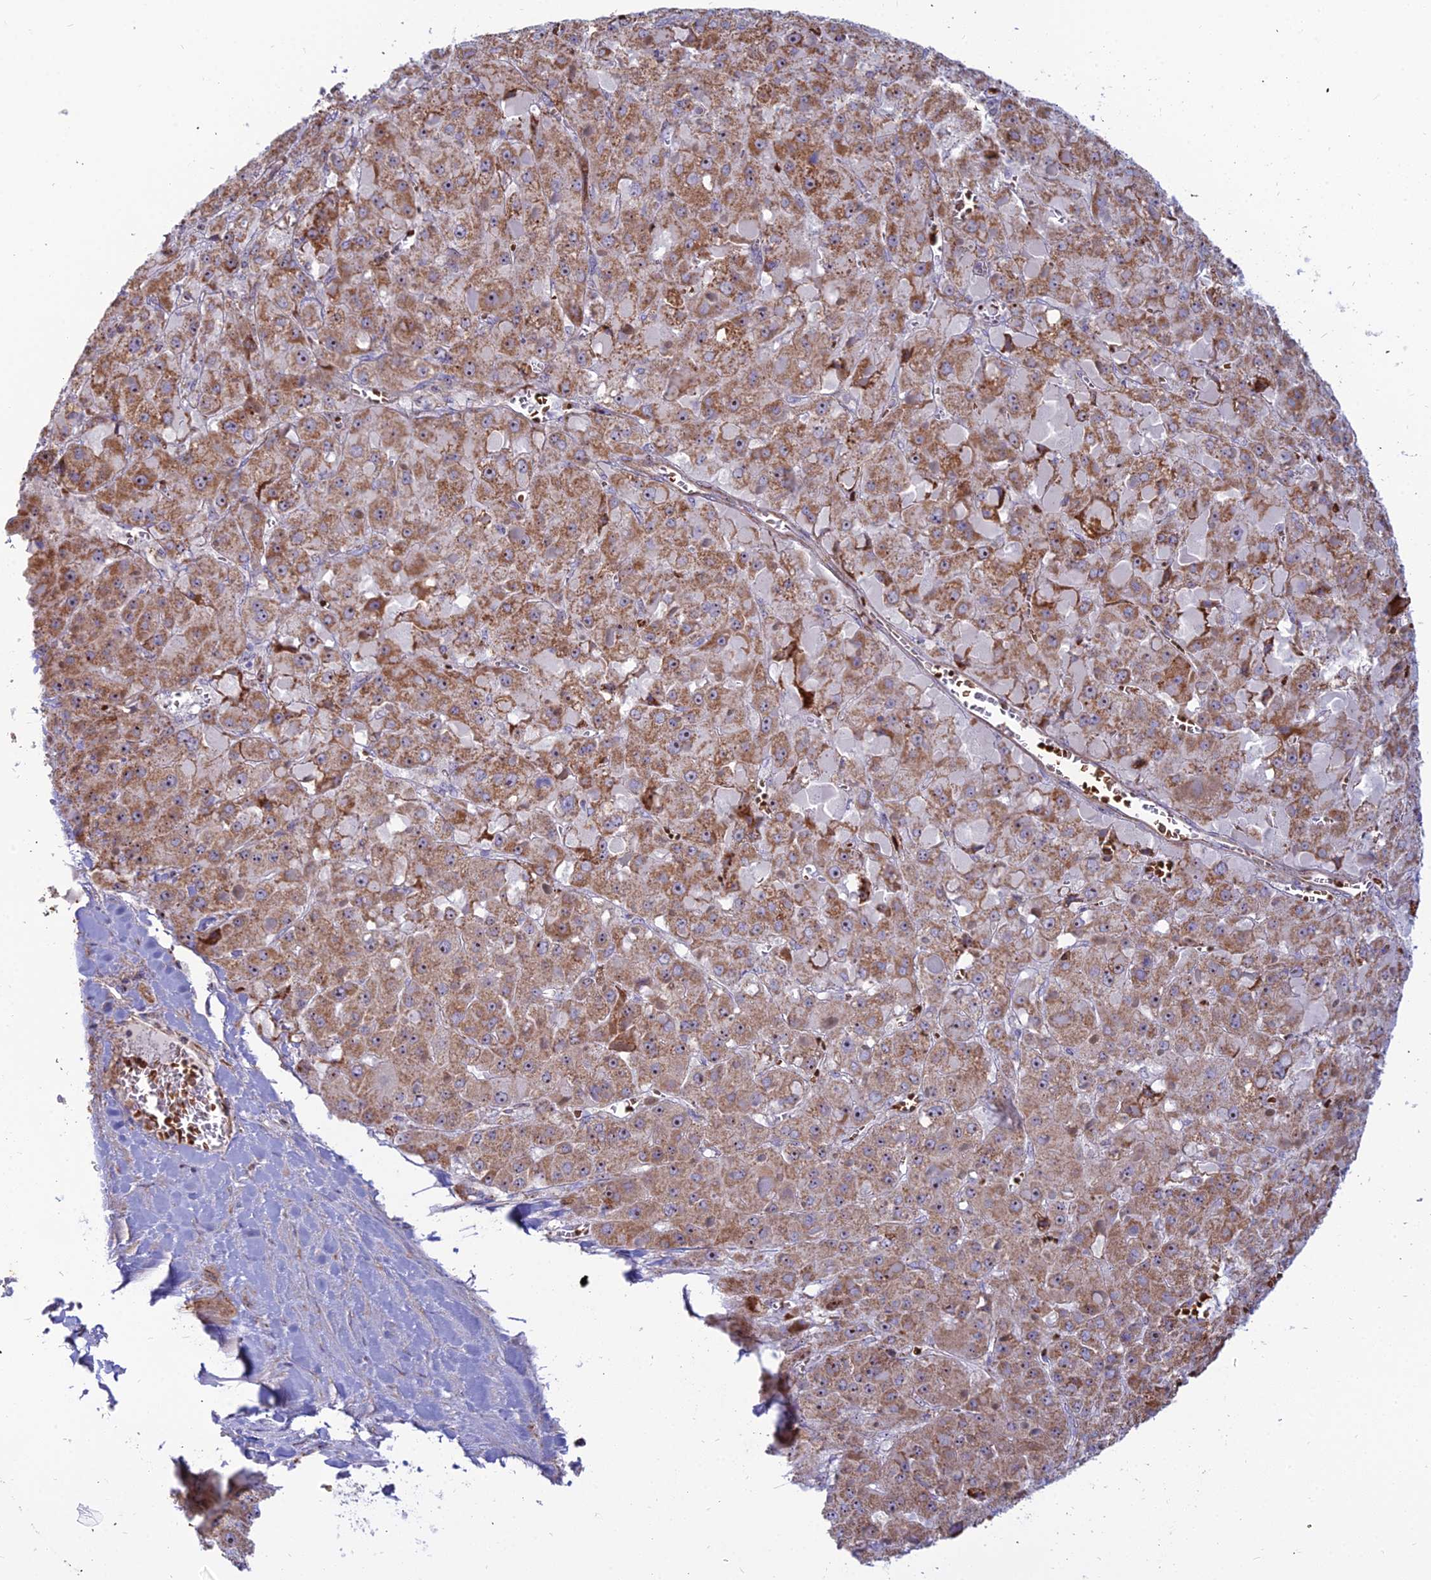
{"staining": {"intensity": "strong", "quantity": ">75%", "location": "cytoplasmic/membranous"}, "tissue": "liver cancer", "cell_type": "Tumor cells", "image_type": "cancer", "snomed": [{"axis": "morphology", "description": "Carcinoma, Hepatocellular, NOS"}, {"axis": "topography", "description": "Liver"}], "caption": "There is high levels of strong cytoplasmic/membranous positivity in tumor cells of liver hepatocellular carcinoma, as demonstrated by immunohistochemical staining (brown color).", "gene": "SLC35F4", "patient": {"sex": "female", "age": 73}}